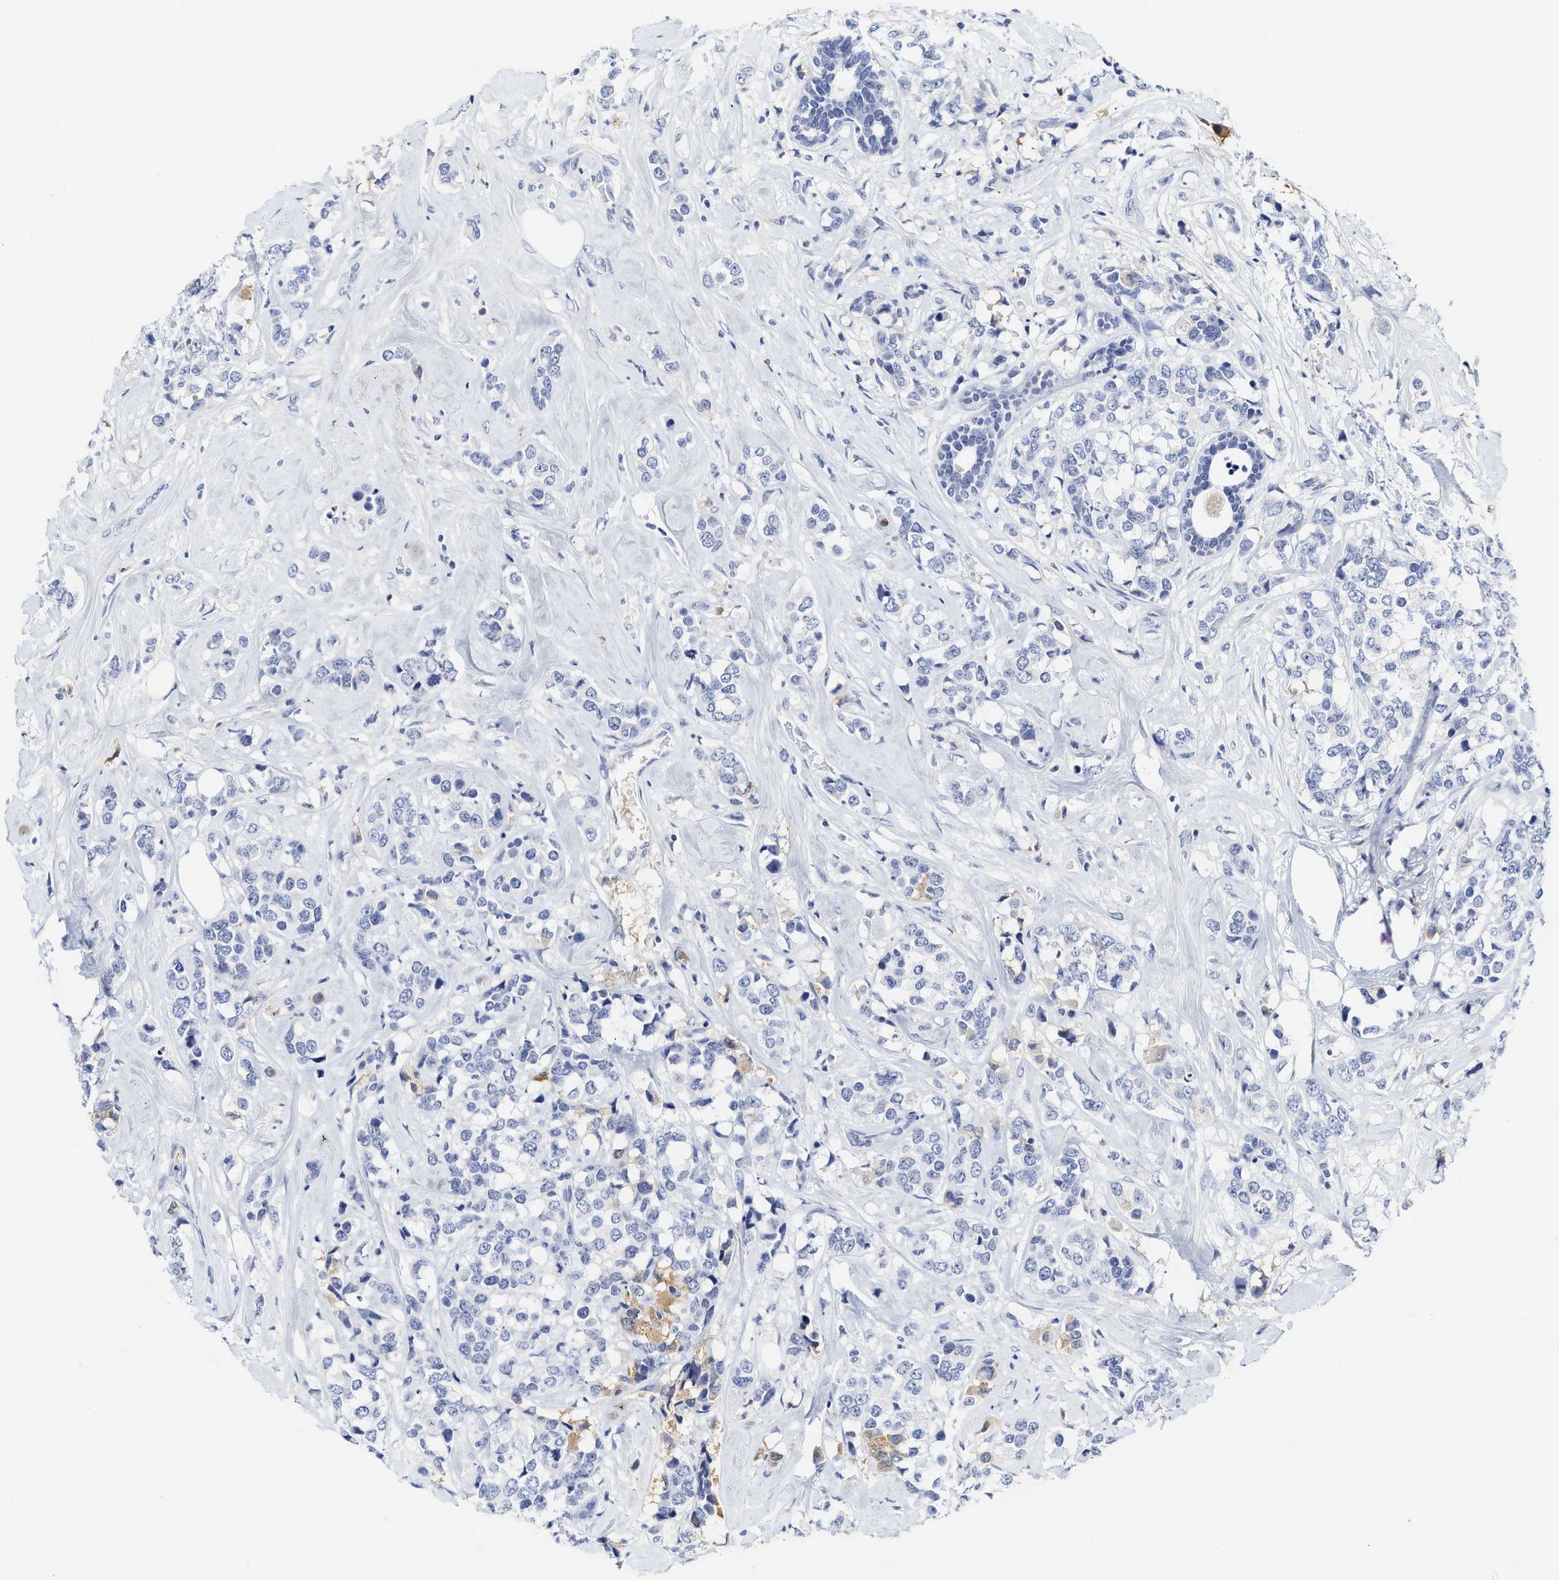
{"staining": {"intensity": "negative", "quantity": "none", "location": "none"}, "tissue": "breast cancer", "cell_type": "Tumor cells", "image_type": "cancer", "snomed": [{"axis": "morphology", "description": "Lobular carcinoma"}, {"axis": "topography", "description": "Breast"}], "caption": "Immunohistochemistry (IHC) of lobular carcinoma (breast) reveals no expression in tumor cells.", "gene": "C2", "patient": {"sex": "female", "age": 59}}